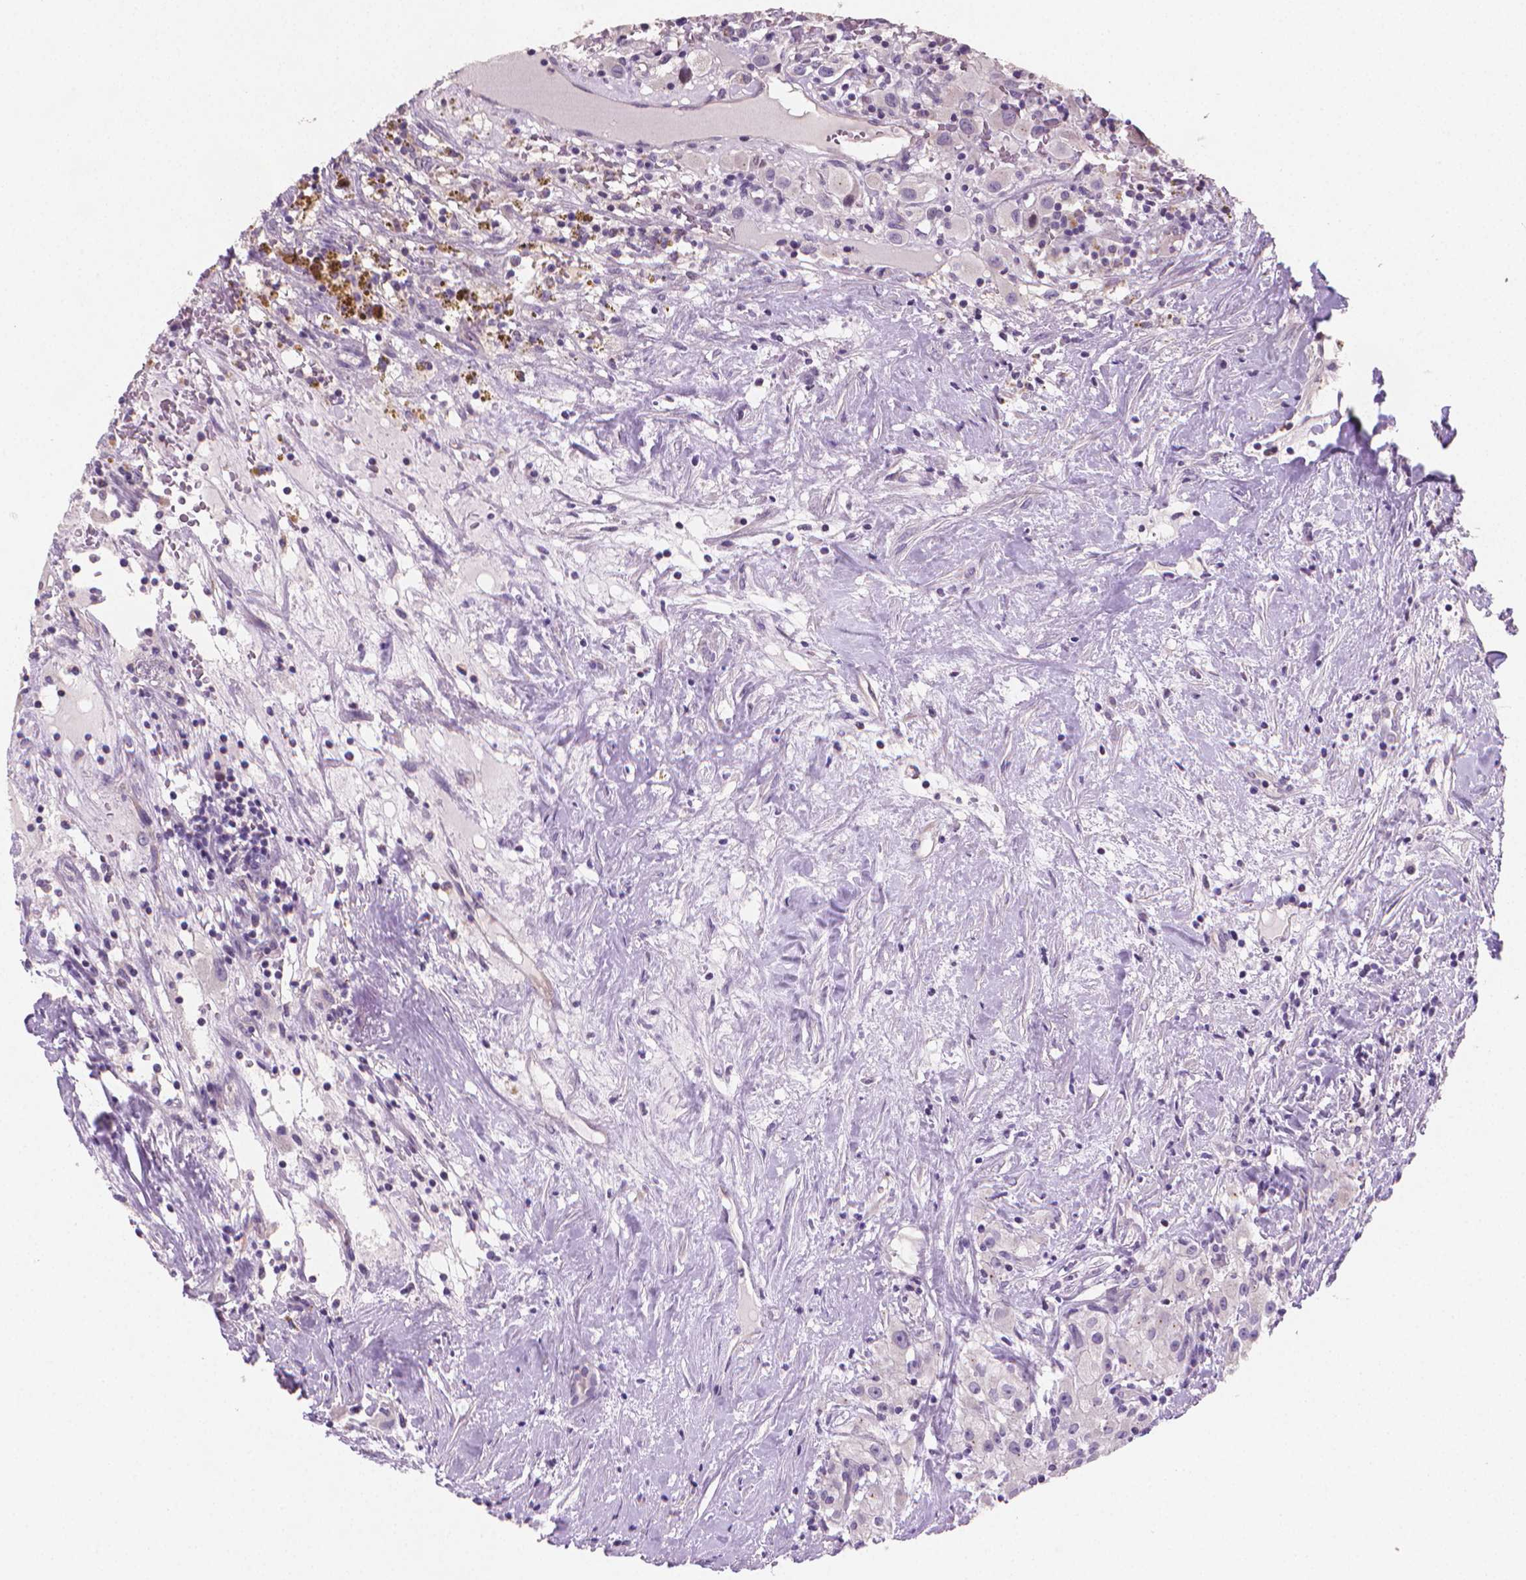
{"staining": {"intensity": "negative", "quantity": "none", "location": "none"}, "tissue": "renal cancer", "cell_type": "Tumor cells", "image_type": "cancer", "snomed": [{"axis": "morphology", "description": "Adenocarcinoma, NOS"}, {"axis": "topography", "description": "Kidney"}], "caption": "Immunohistochemistry (IHC) photomicrograph of neoplastic tissue: human renal adenocarcinoma stained with DAB (3,3'-diaminobenzidine) reveals no significant protein staining in tumor cells. Nuclei are stained in blue.", "gene": "CLXN", "patient": {"sex": "female", "age": 67}}